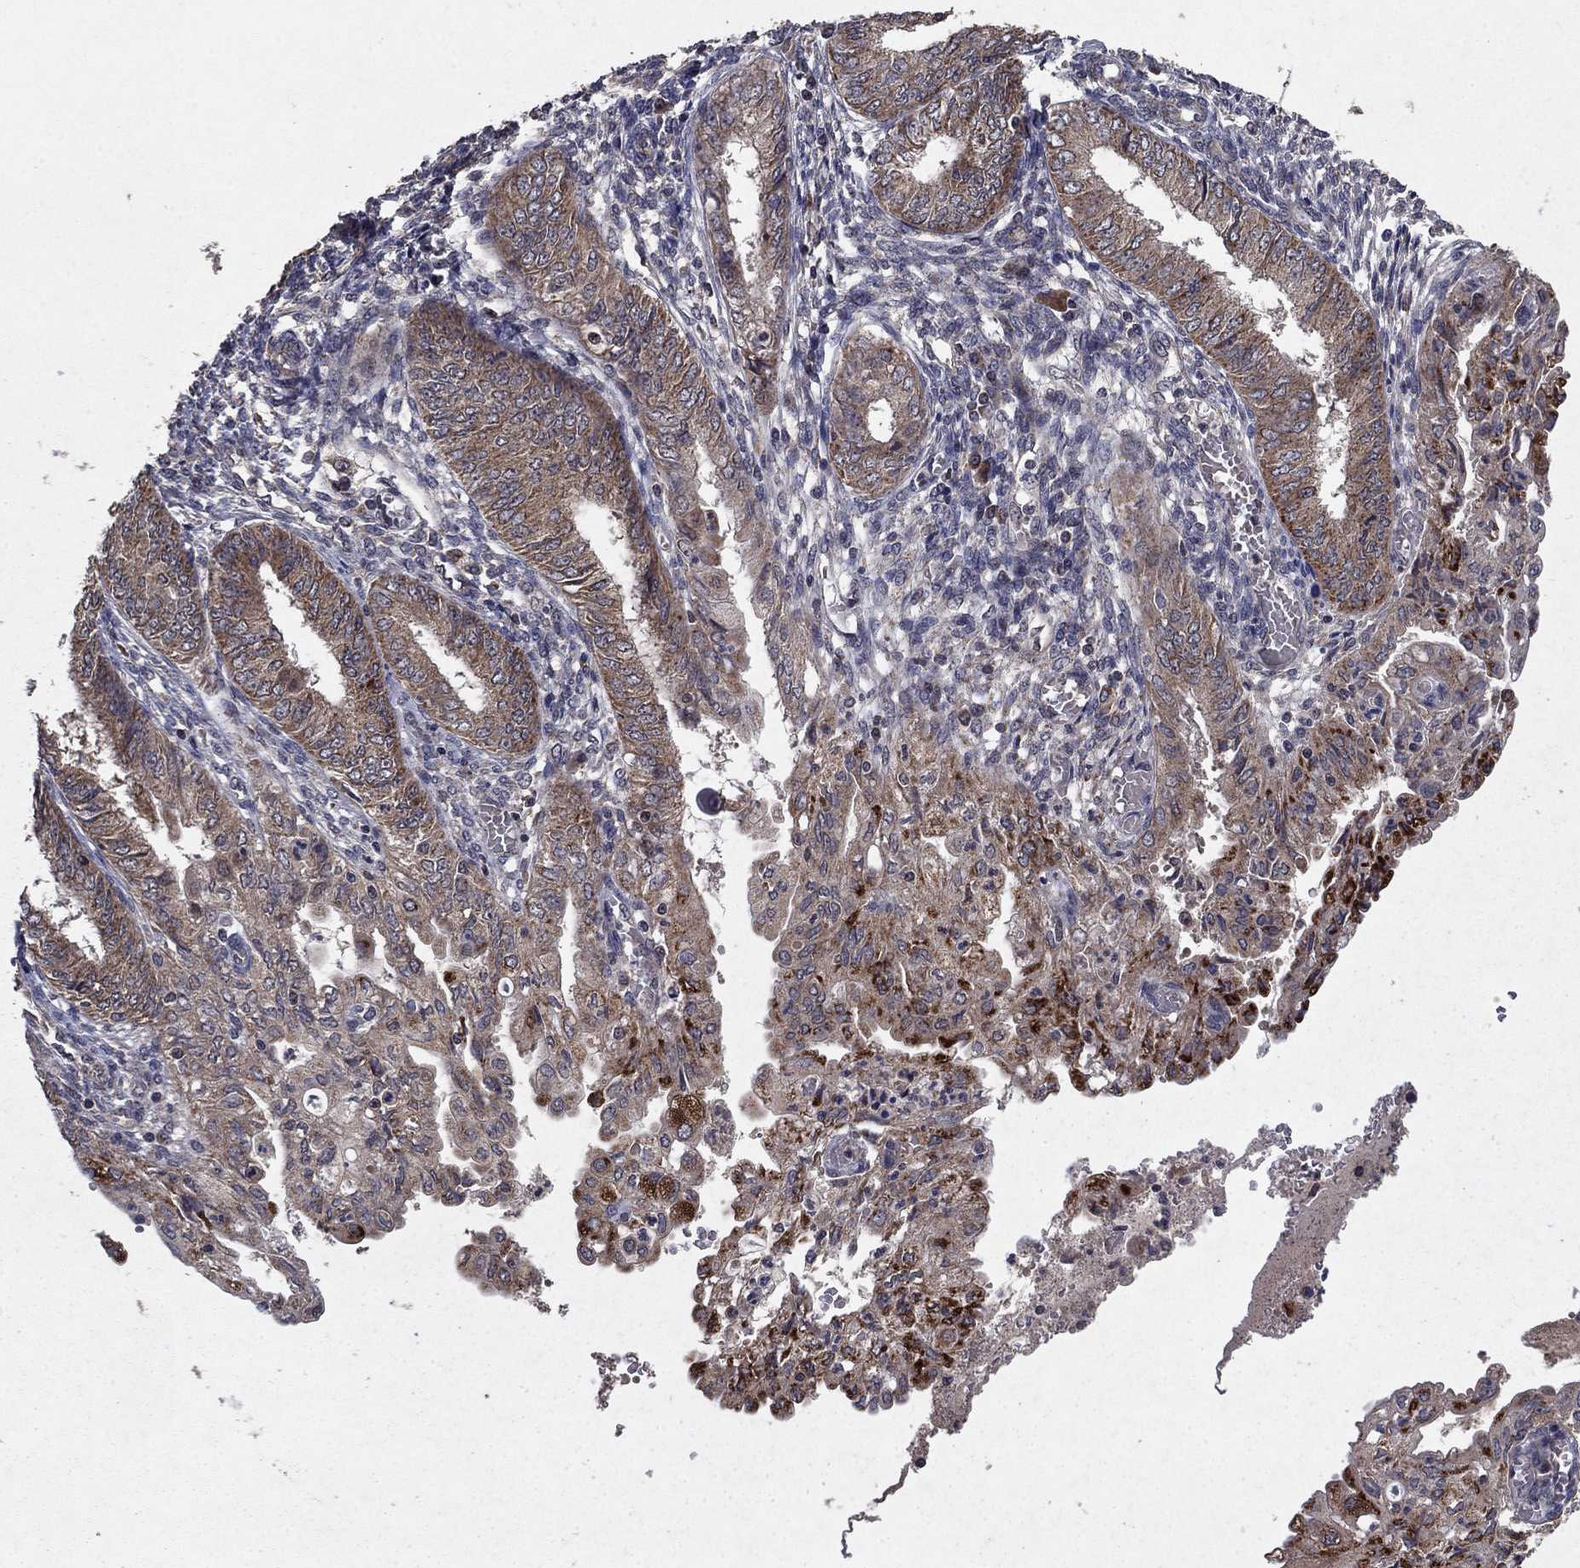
{"staining": {"intensity": "moderate", "quantity": "25%-75%", "location": "cytoplasmic/membranous"}, "tissue": "endometrial cancer", "cell_type": "Tumor cells", "image_type": "cancer", "snomed": [{"axis": "morphology", "description": "Adenocarcinoma, NOS"}, {"axis": "topography", "description": "Endometrium"}], "caption": "DAB immunohistochemical staining of endometrial cancer (adenocarcinoma) displays moderate cytoplasmic/membranous protein positivity in approximately 25%-75% of tumor cells. Nuclei are stained in blue.", "gene": "DHRS1", "patient": {"sex": "female", "age": 68}}